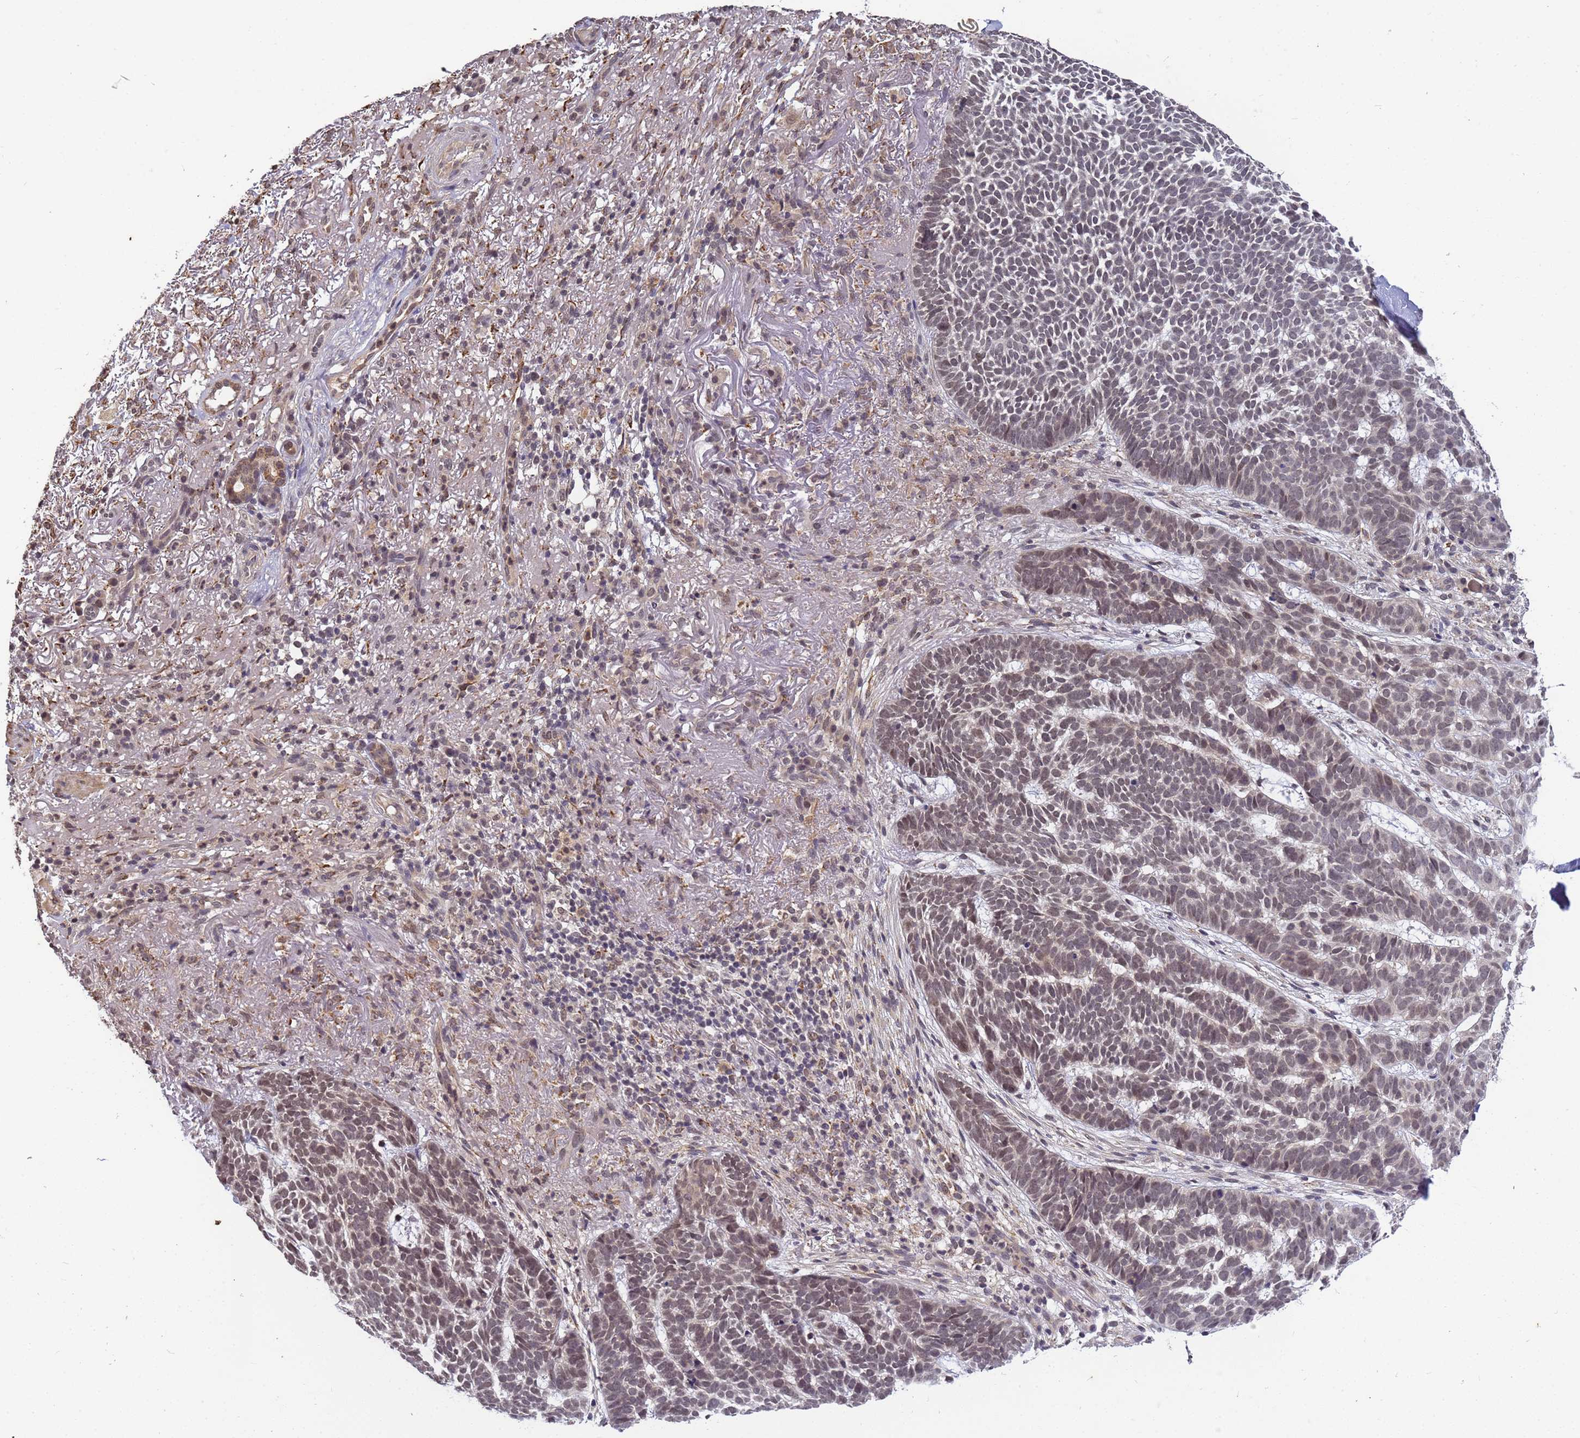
{"staining": {"intensity": "weak", "quantity": "25%-75%", "location": "nuclear"}, "tissue": "skin cancer", "cell_type": "Tumor cells", "image_type": "cancer", "snomed": [{"axis": "morphology", "description": "Basal cell carcinoma"}, {"axis": "topography", "description": "Skin"}], "caption": "Immunohistochemical staining of human skin cancer displays low levels of weak nuclear protein expression in approximately 25%-75% of tumor cells.", "gene": "MYL7", "patient": {"sex": "female", "age": 78}}